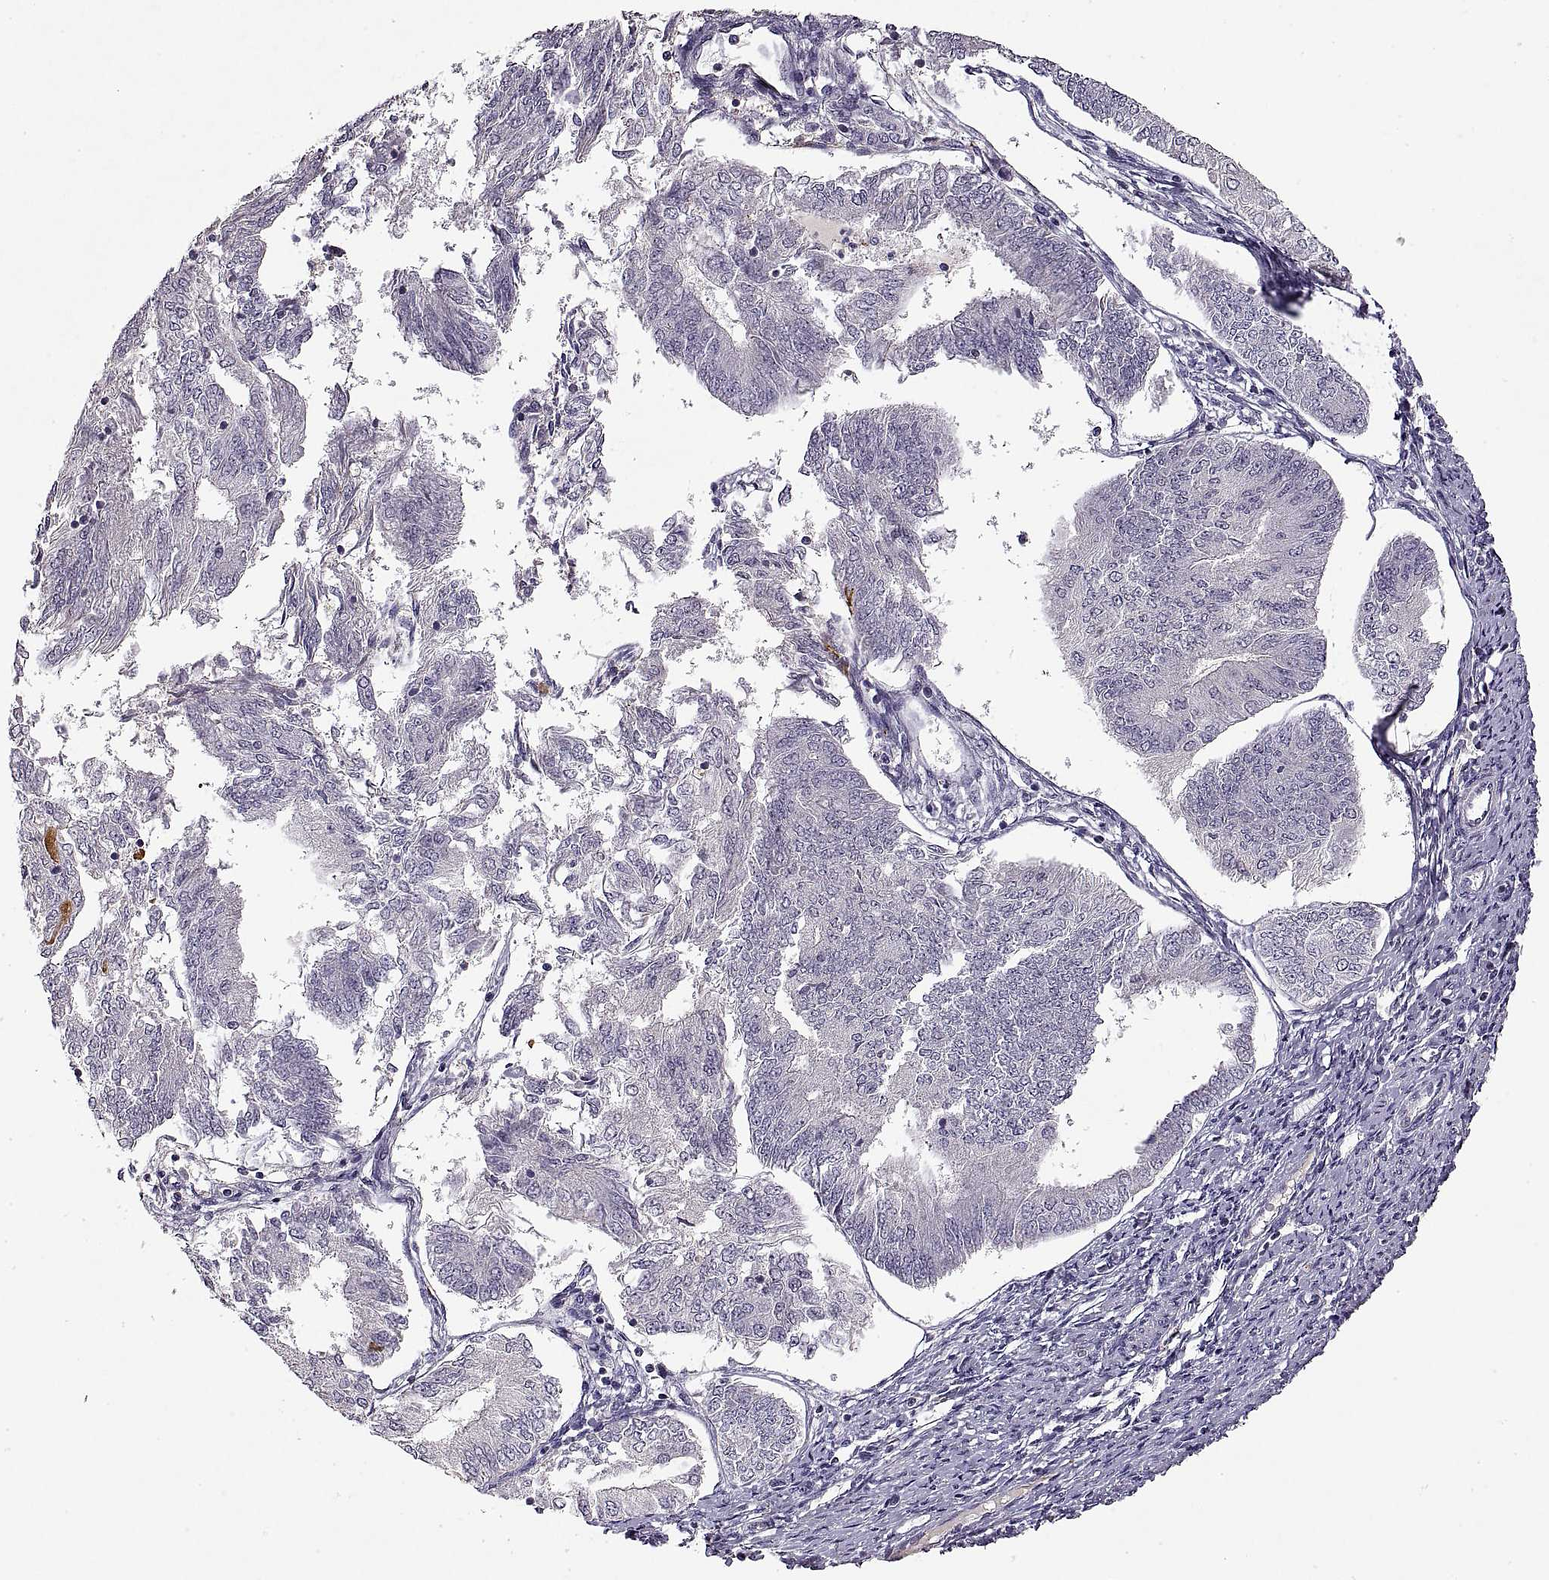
{"staining": {"intensity": "negative", "quantity": "none", "location": "none"}, "tissue": "endometrial cancer", "cell_type": "Tumor cells", "image_type": "cancer", "snomed": [{"axis": "morphology", "description": "Adenocarcinoma, NOS"}, {"axis": "topography", "description": "Endometrium"}], "caption": "Immunohistochemistry (IHC) photomicrograph of human endometrial adenocarcinoma stained for a protein (brown), which exhibits no expression in tumor cells.", "gene": "ADAM11", "patient": {"sex": "female", "age": 58}}